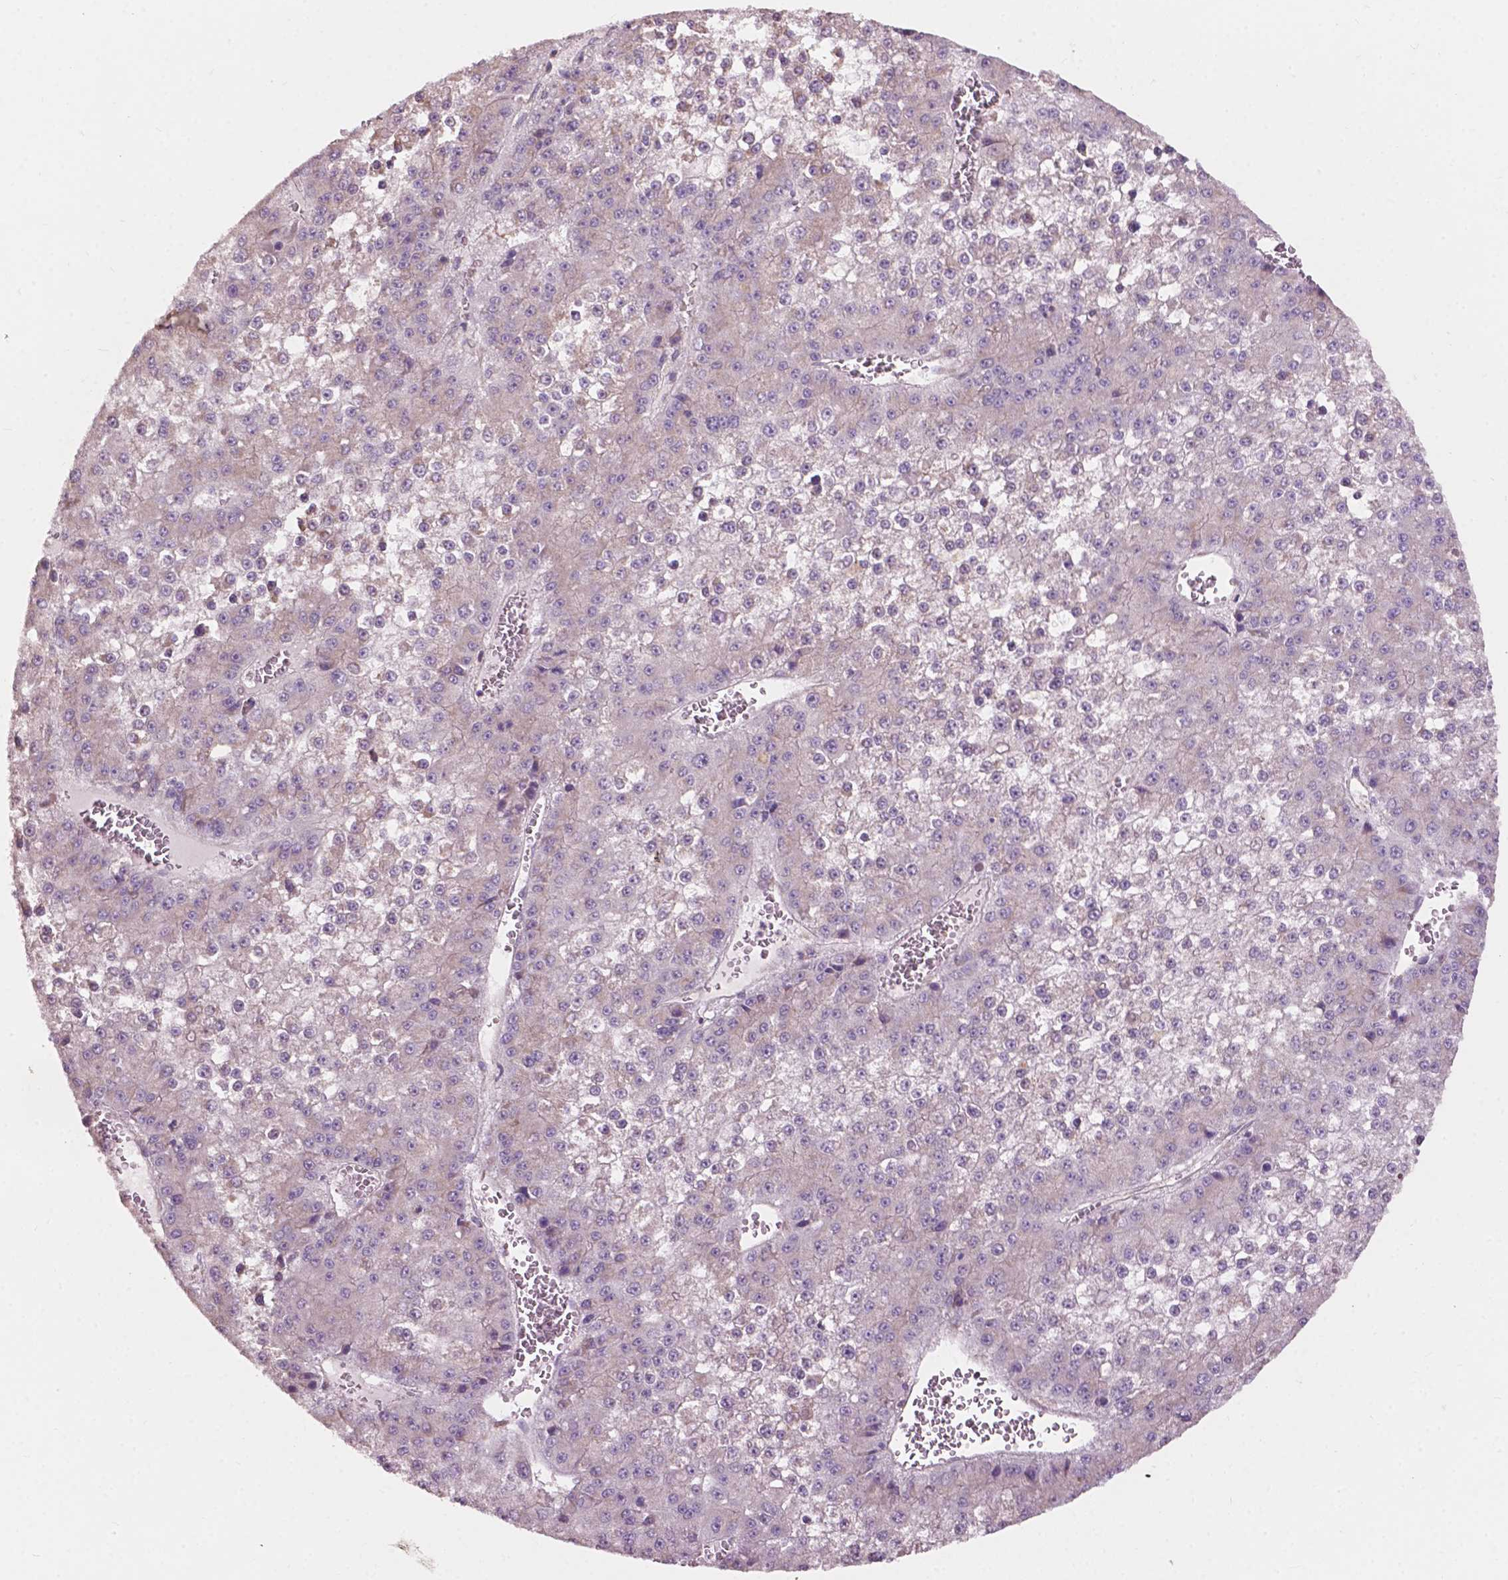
{"staining": {"intensity": "negative", "quantity": "none", "location": "none"}, "tissue": "liver cancer", "cell_type": "Tumor cells", "image_type": "cancer", "snomed": [{"axis": "morphology", "description": "Carcinoma, Hepatocellular, NOS"}, {"axis": "topography", "description": "Liver"}], "caption": "Immunohistochemistry histopathology image of human liver cancer stained for a protein (brown), which displays no expression in tumor cells.", "gene": "NDUFA10", "patient": {"sex": "female", "age": 73}}